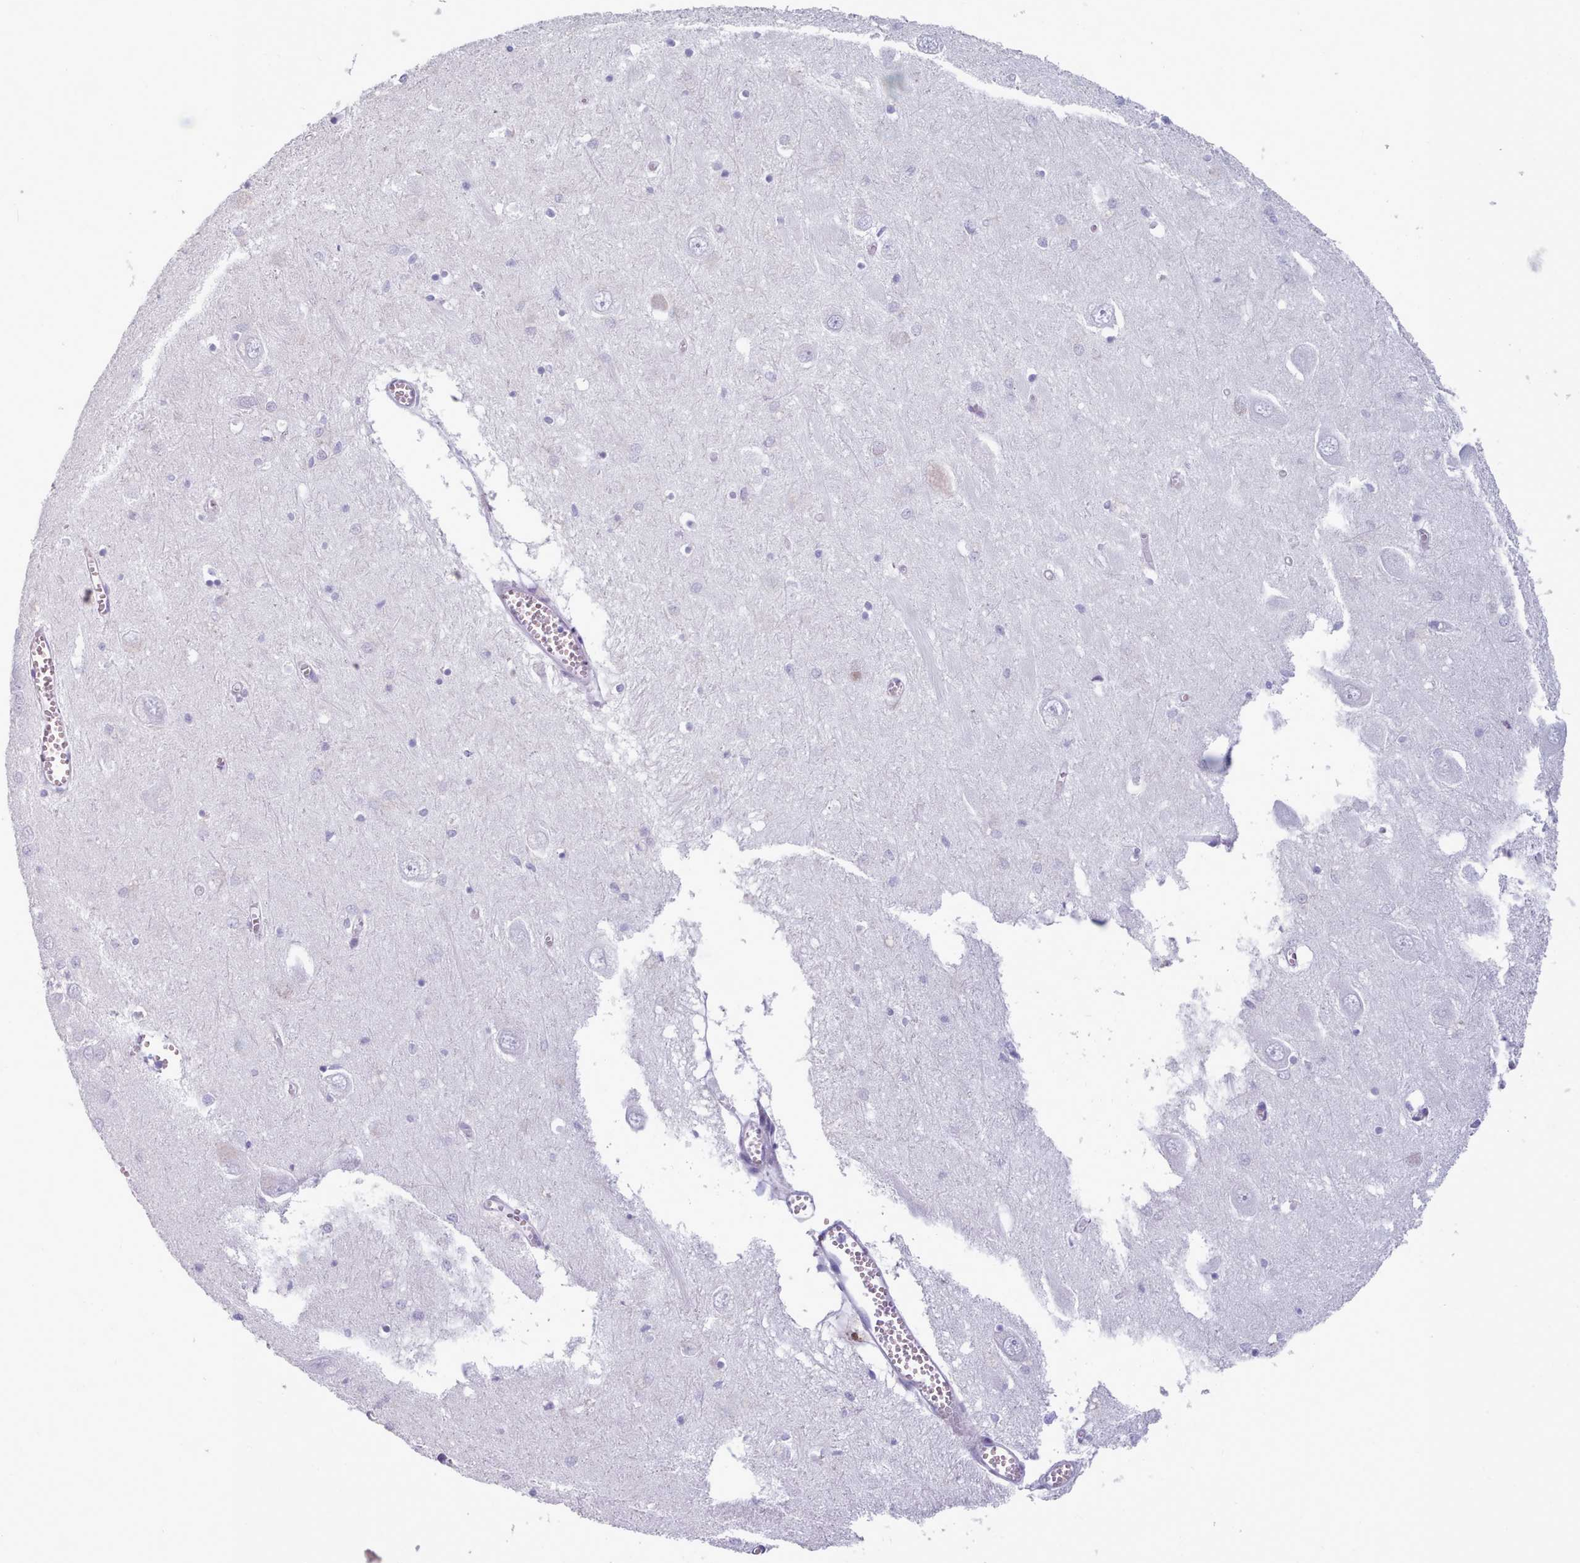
{"staining": {"intensity": "negative", "quantity": "none", "location": "none"}, "tissue": "hippocampus", "cell_type": "Glial cells", "image_type": "normal", "snomed": [{"axis": "morphology", "description": "Normal tissue, NOS"}, {"axis": "topography", "description": "Hippocampus"}], "caption": "This photomicrograph is of benign hippocampus stained with IHC to label a protein in brown with the nuclei are counter-stained blue. There is no expression in glial cells.", "gene": "ZNF43", "patient": {"sex": "male", "age": 70}}